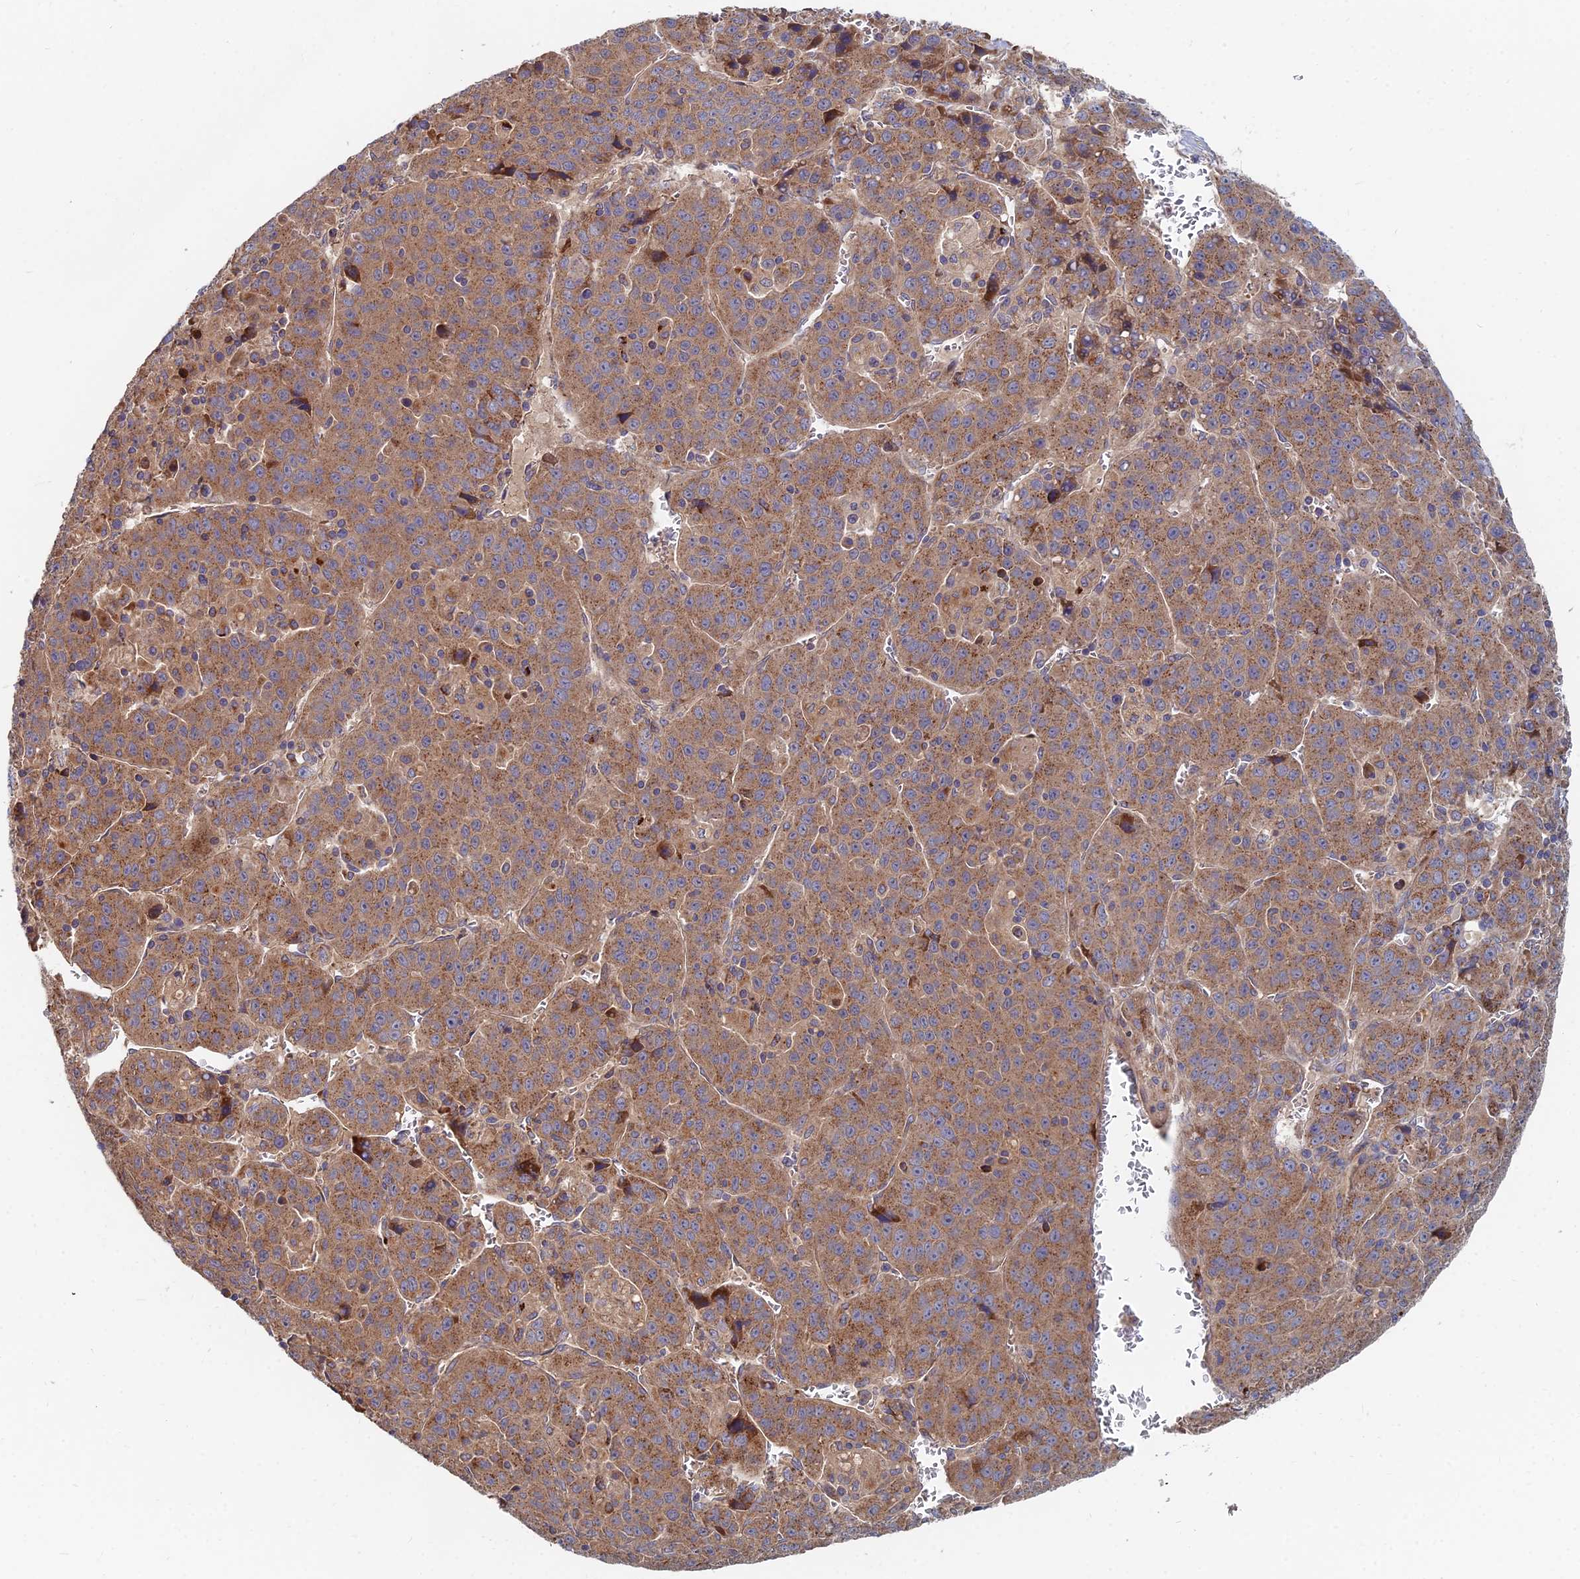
{"staining": {"intensity": "moderate", "quantity": ">75%", "location": "cytoplasmic/membranous"}, "tissue": "liver cancer", "cell_type": "Tumor cells", "image_type": "cancer", "snomed": [{"axis": "morphology", "description": "Carcinoma, Hepatocellular, NOS"}, {"axis": "topography", "description": "Liver"}], "caption": "Hepatocellular carcinoma (liver) stained with a protein marker exhibits moderate staining in tumor cells.", "gene": "CCZ1", "patient": {"sex": "female", "age": 53}}